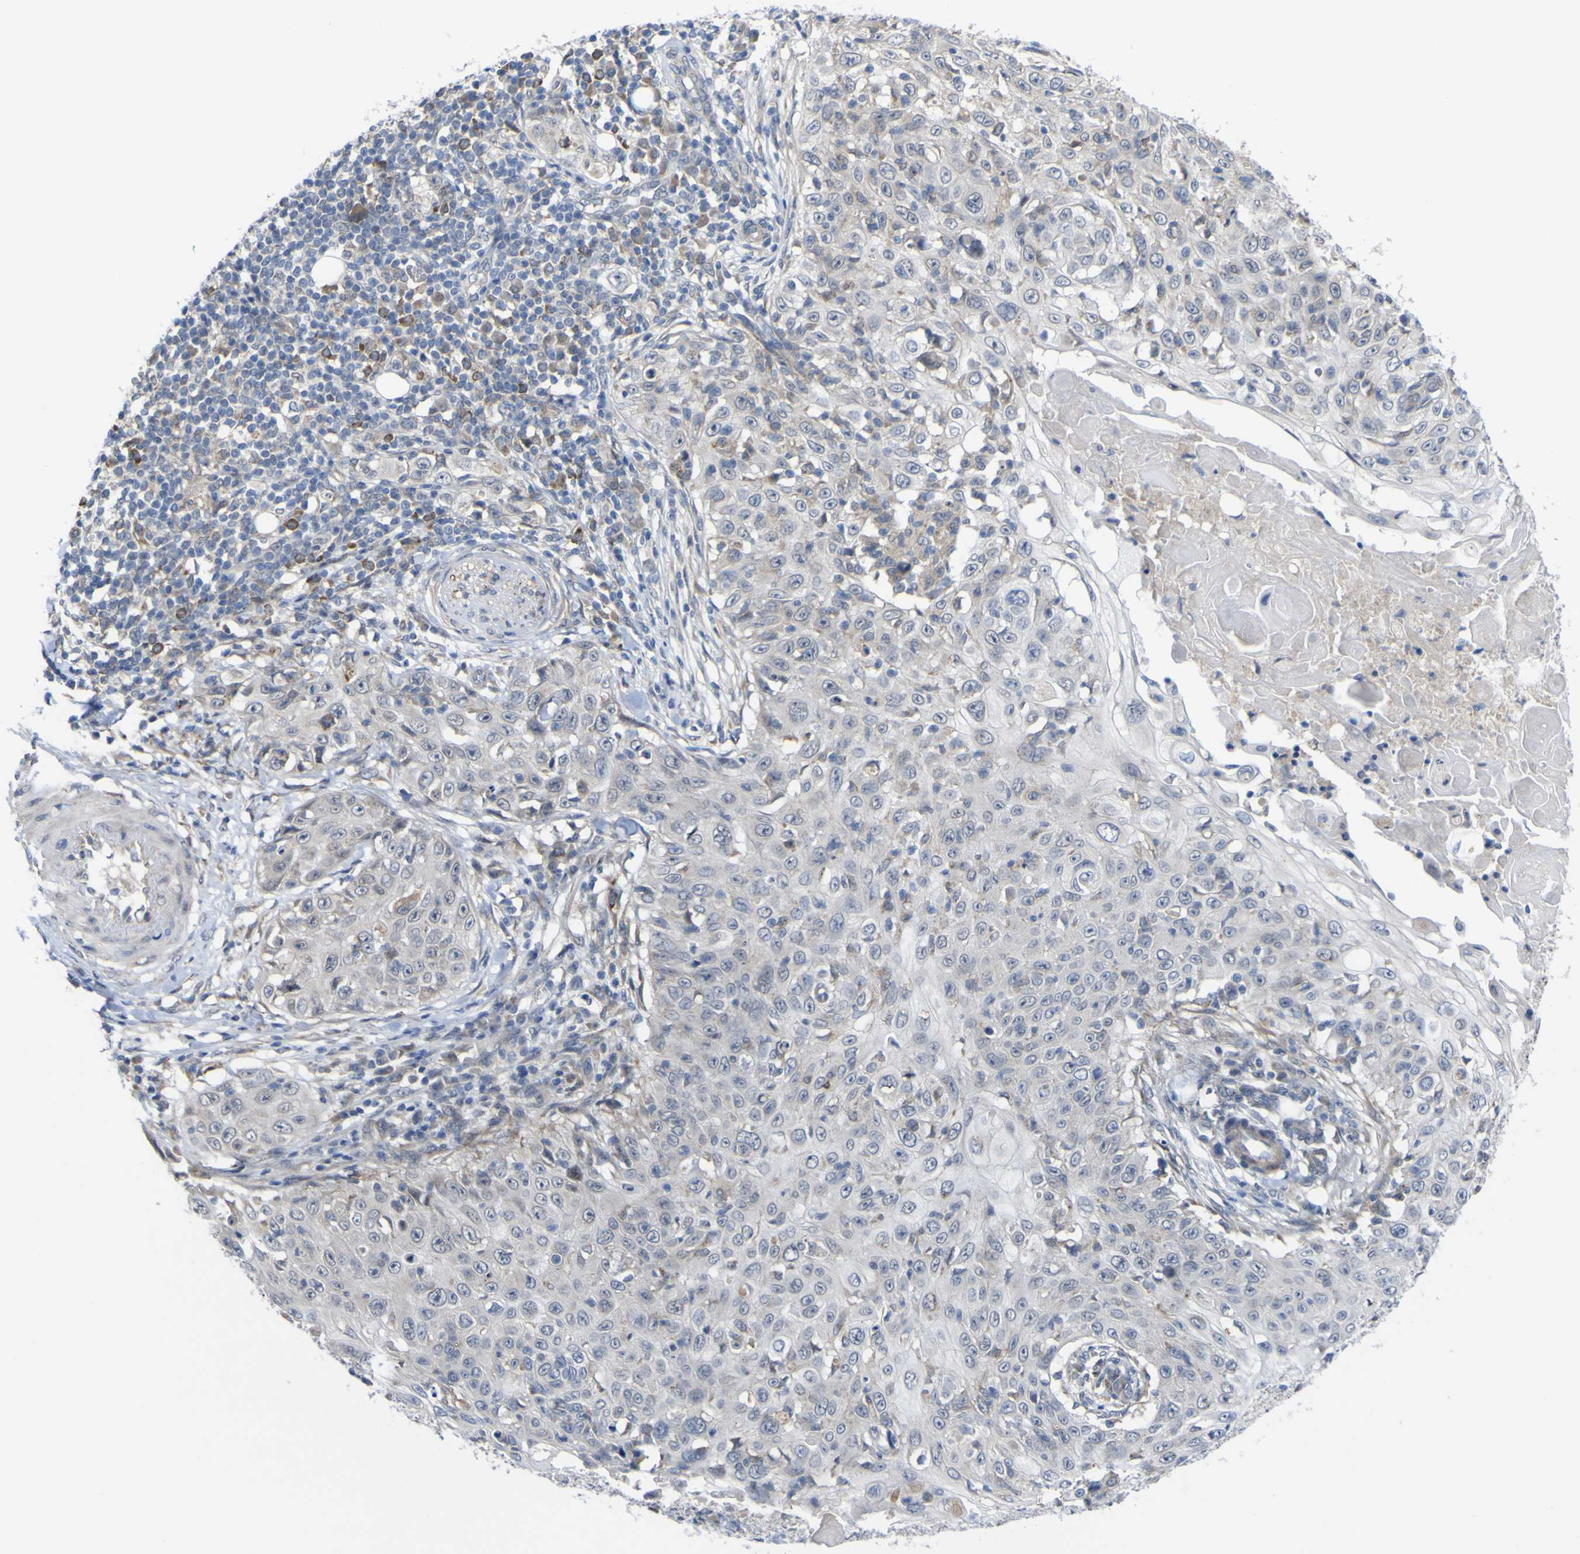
{"staining": {"intensity": "negative", "quantity": "none", "location": "none"}, "tissue": "skin cancer", "cell_type": "Tumor cells", "image_type": "cancer", "snomed": [{"axis": "morphology", "description": "Squamous cell carcinoma, NOS"}, {"axis": "topography", "description": "Skin"}], "caption": "Protein analysis of skin cancer reveals no significant positivity in tumor cells.", "gene": "TNFRSF11A", "patient": {"sex": "male", "age": 86}}